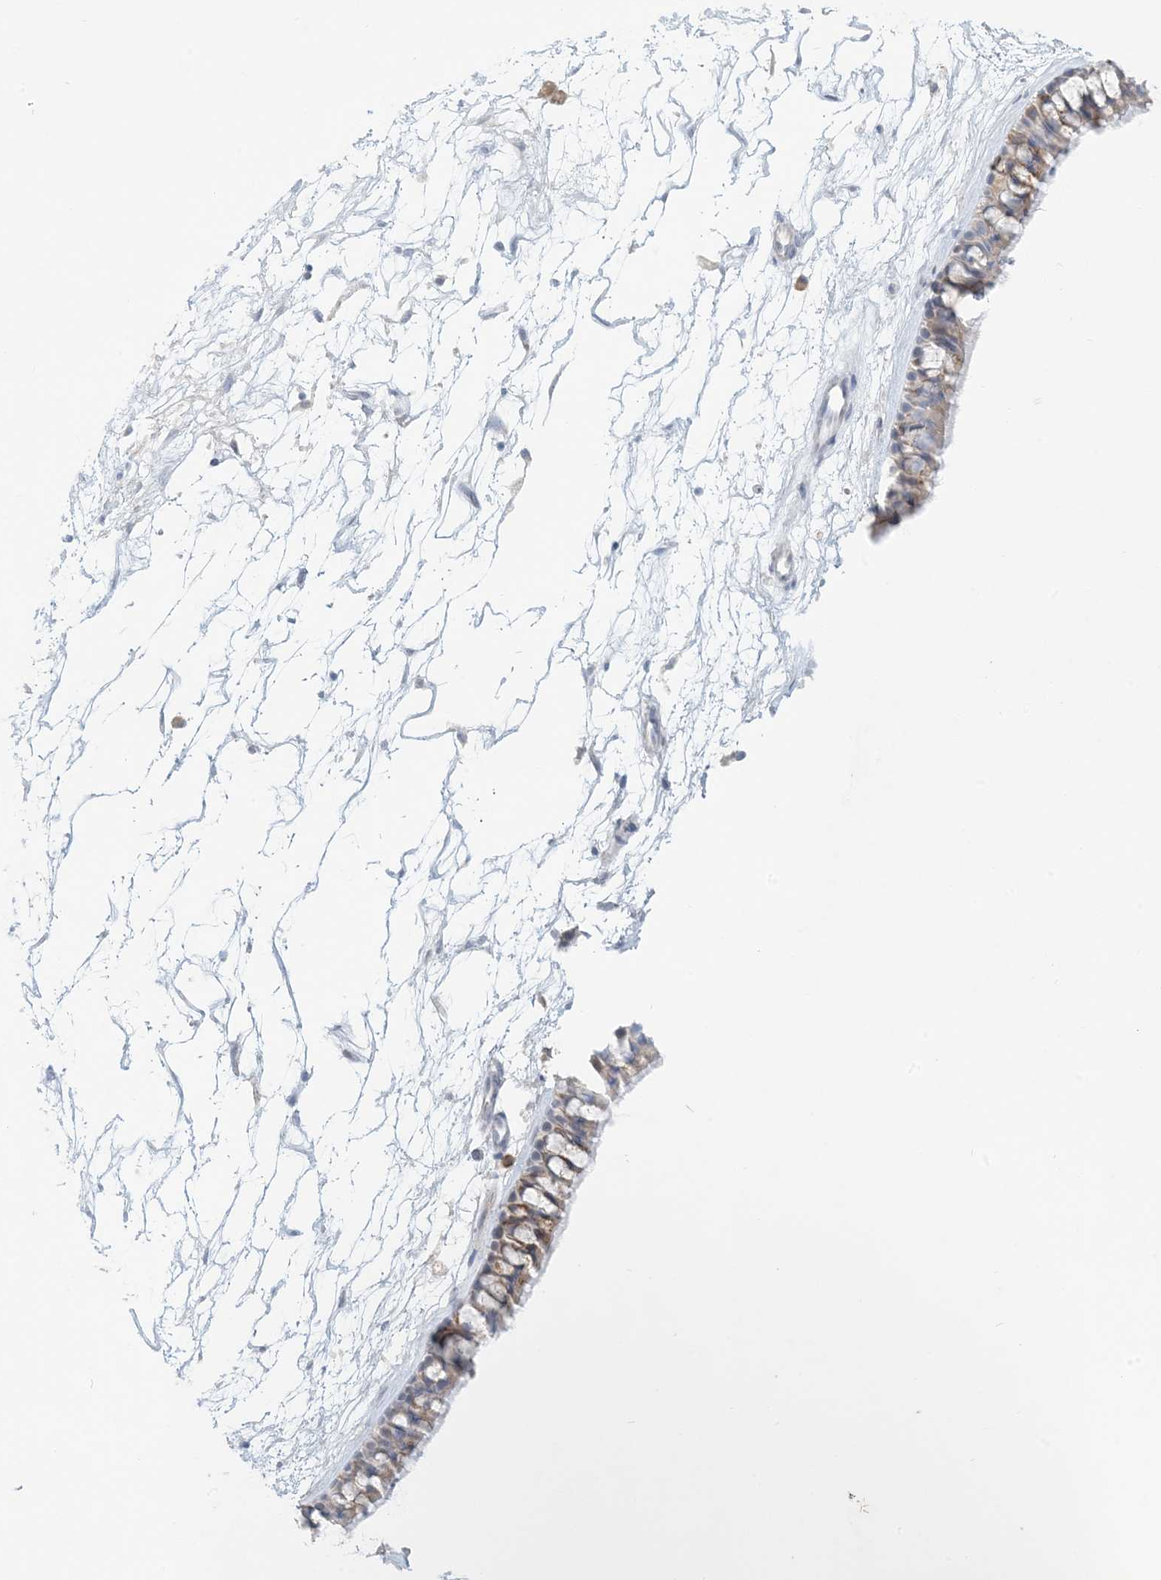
{"staining": {"intensity": "weak", "quantity": "<25%", "location": "cytoplasmic/membranous"}, "tissue": "nasopharynx", "cell_type": "Respiratory epithelial cells", "image_type": "normal", "snomed": [{"axis": "morphology", "description": "Normal tissue, NOS"}, {"axis": "topography", "description": "Nasopharynx"}], "caption": "DAB (3,3'-diaminobenzidine) immunohistochemical staining of unremarkable human nasopharynx demonstrates no significant positivity in respiratory epithelial cells.", "gene": "ZNF385D", "patient": {"sex": "male", "age": 64}}